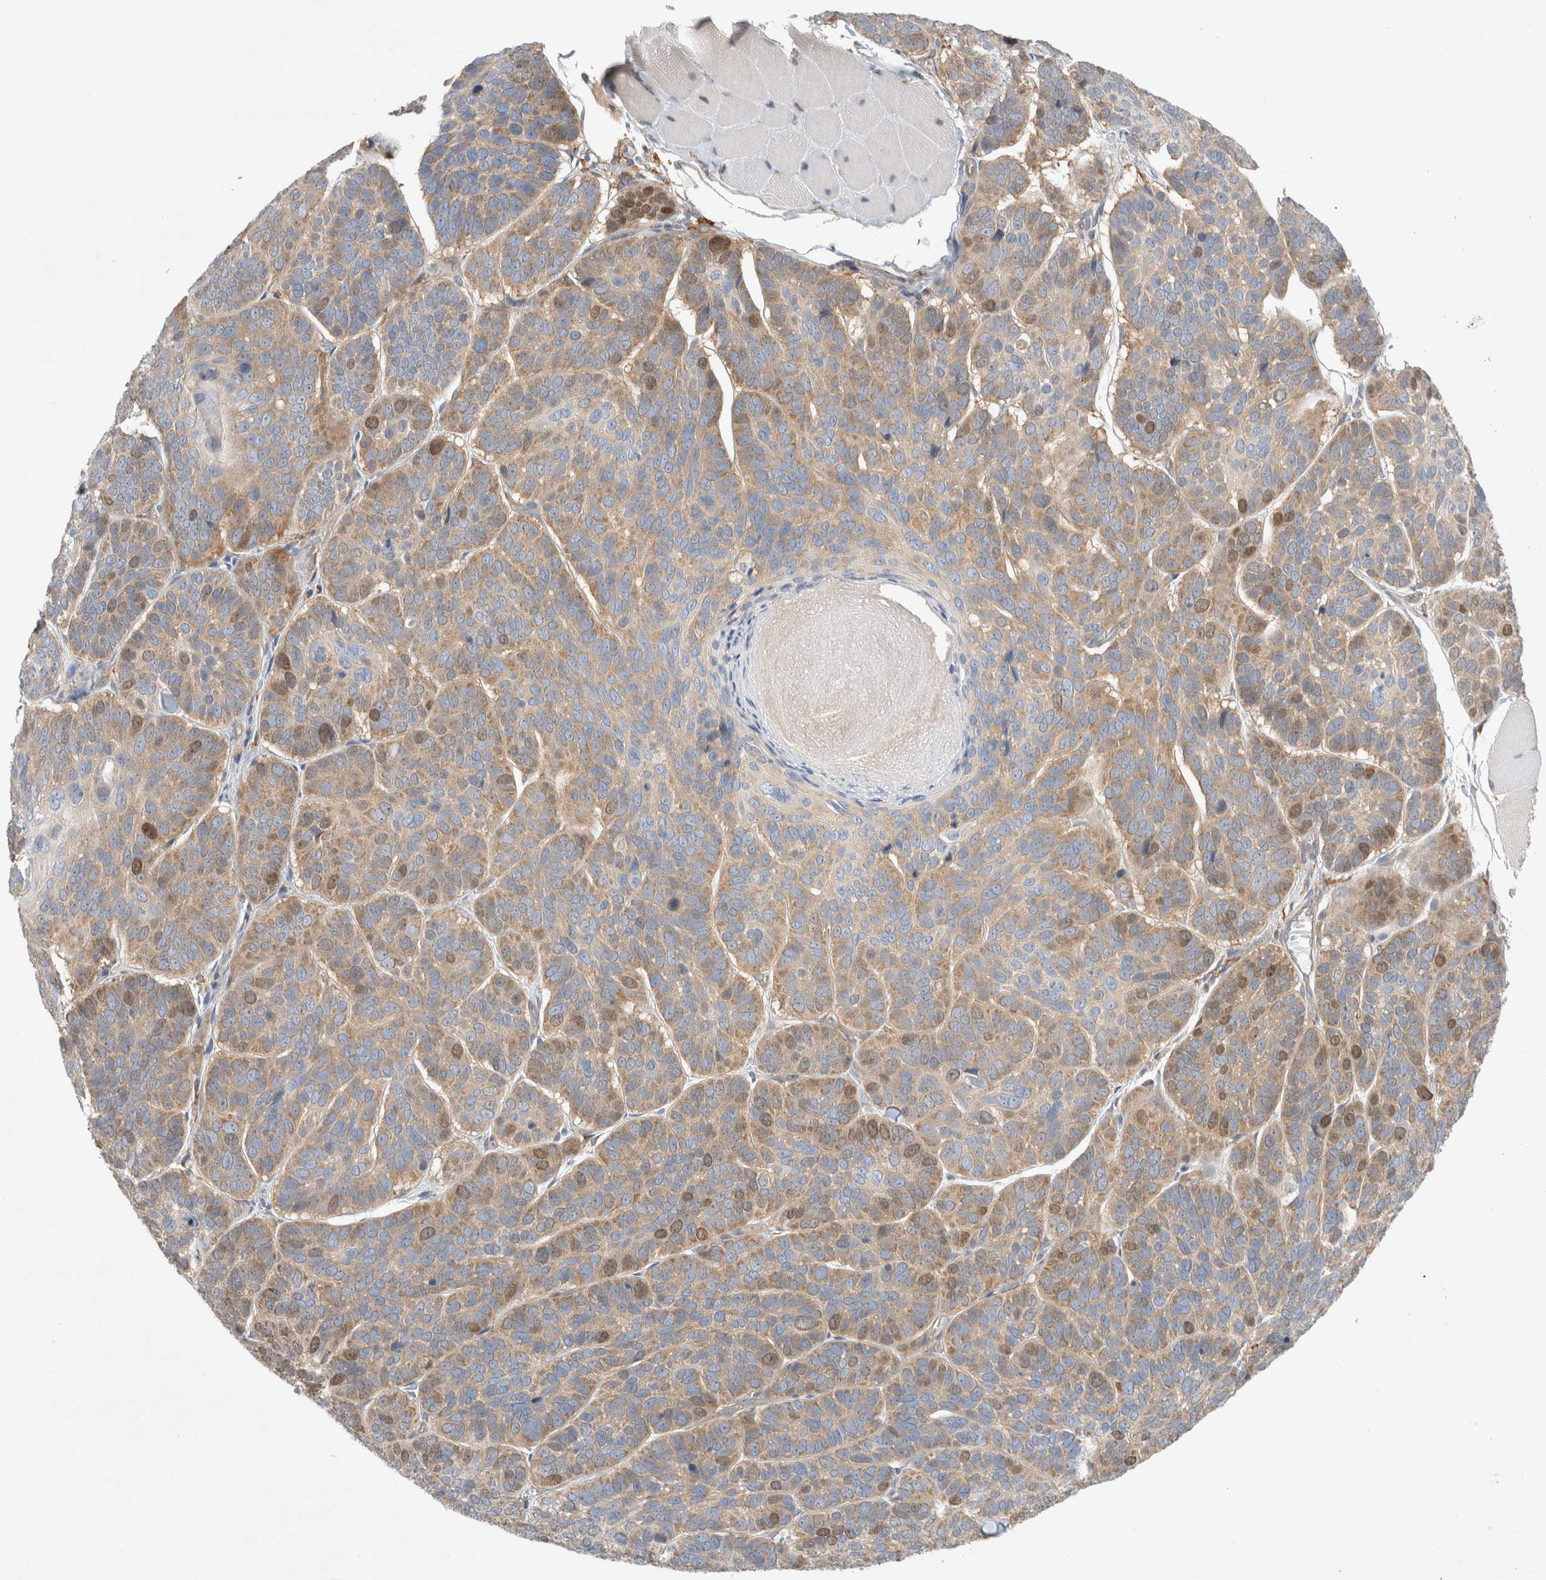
{"staining": {"intensity": "moderate", "quantity": ">75%", "location": "cytoplasmic/membranous,nuclear"}, "tissue": "skin cancer", "cell_type": "Tumor cells", "image_type": "cancer", "snomed": [{"axis": "morphology", "description": "Basal cell carcinoma"}, {"axis": "topography", "description": "Skin"}], "caption": "Immunohistochemical staining of skin cancer demonstrates medium levels of moderate cytoplasmic/membranous and nuclear expression in about >75% of tumor cells.", "gene": "CDCA7L", "patient": {"sex": "male", "age": 62}}